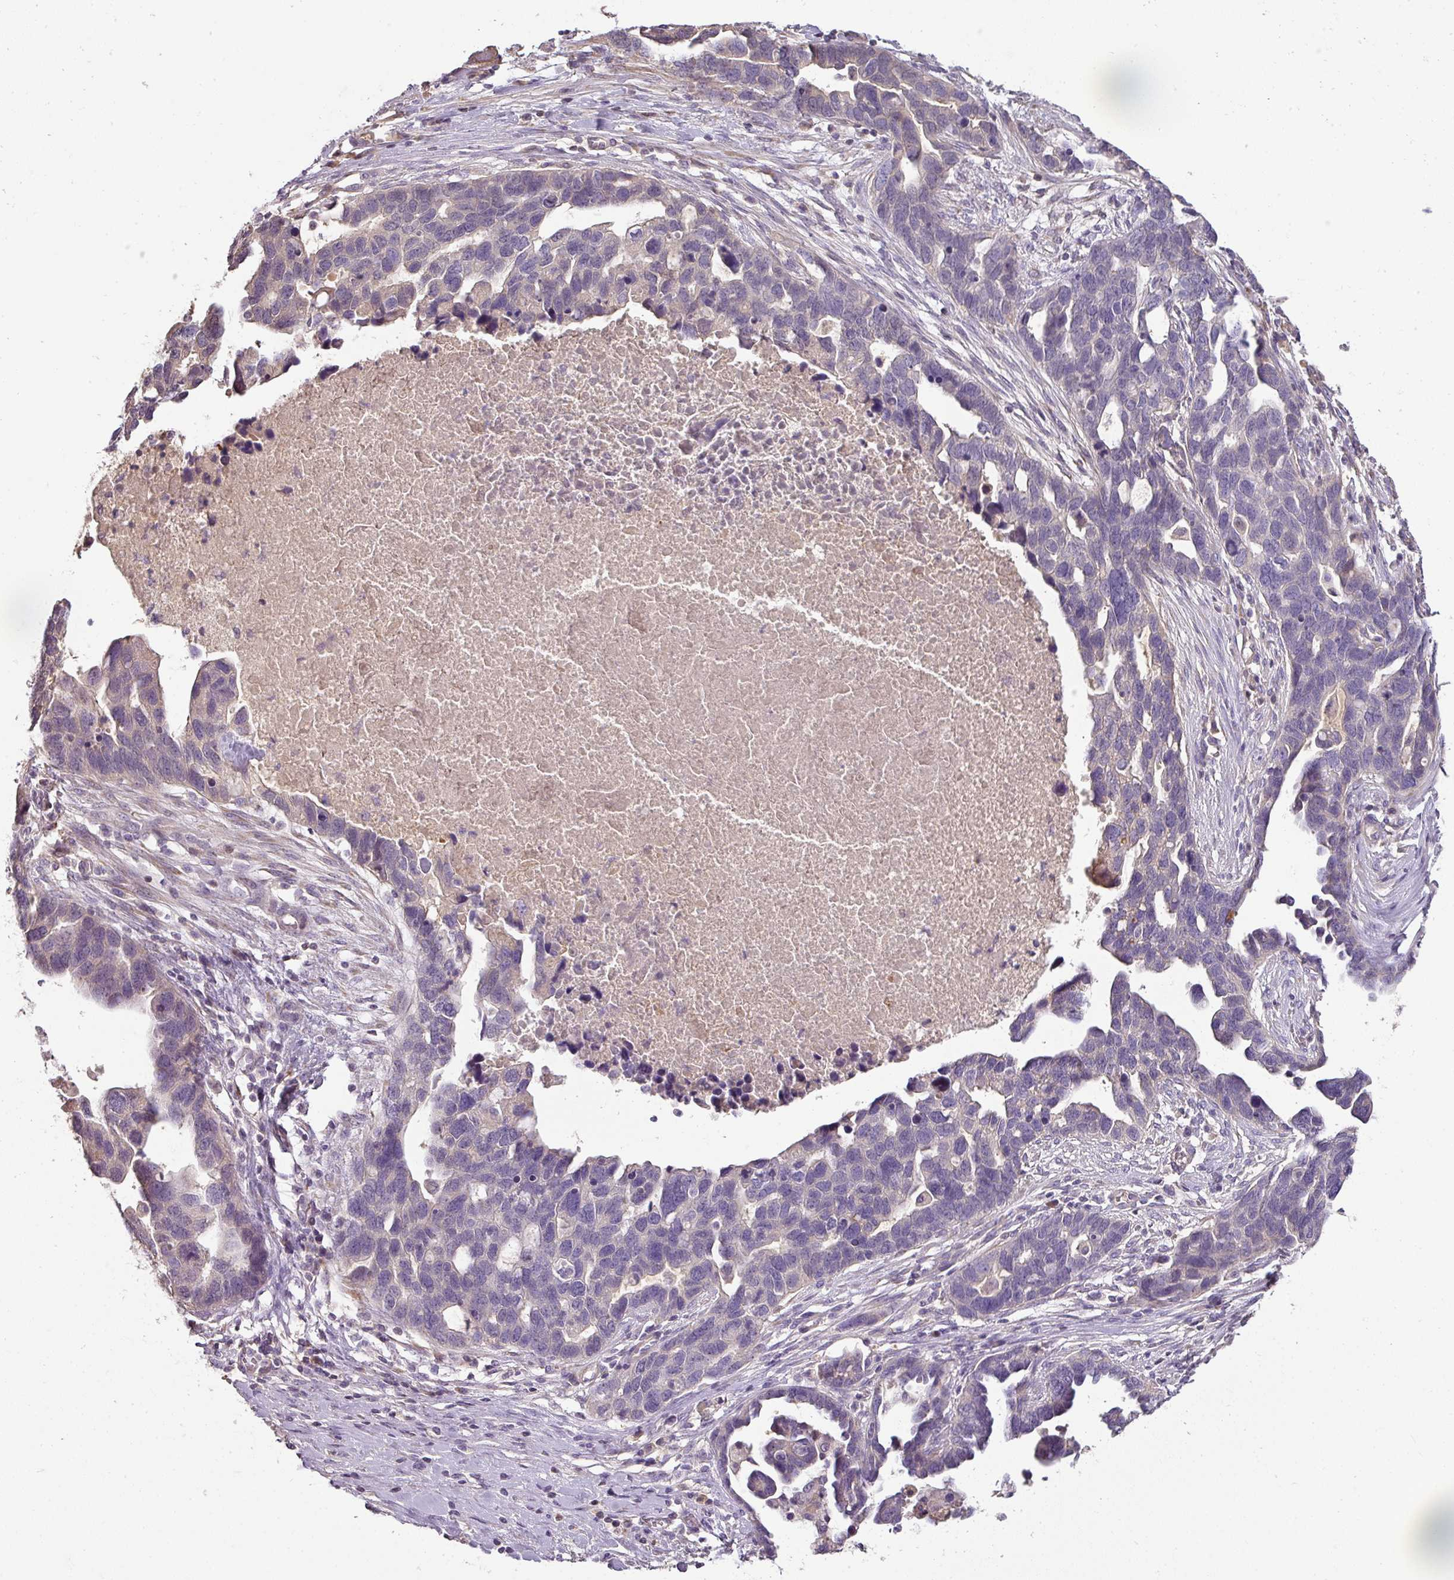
{"staining": {"intensity": "negative", "quantity": "none", "location": "none"}, "tissue": "ovarian cancer", "cell_type": "Tumor cells", "image_type": "cancer", "snomed": [{"axis": "morphology", "description": "Cystadenocarcinoma, serous, NOS"}, {"axis": "topography", "description": "Ovary"}], "caption": "Micrograph shows no significant protein expression in tumor cells of ovarian cancer. (Stains: DAB immunohistochemistry (IHC) with hematoxylin counter stain, Microscopy: brightfield microscopy at high magnification).", "gene": "CCZ1", "patient": {"sex": "female", "age": 54}}